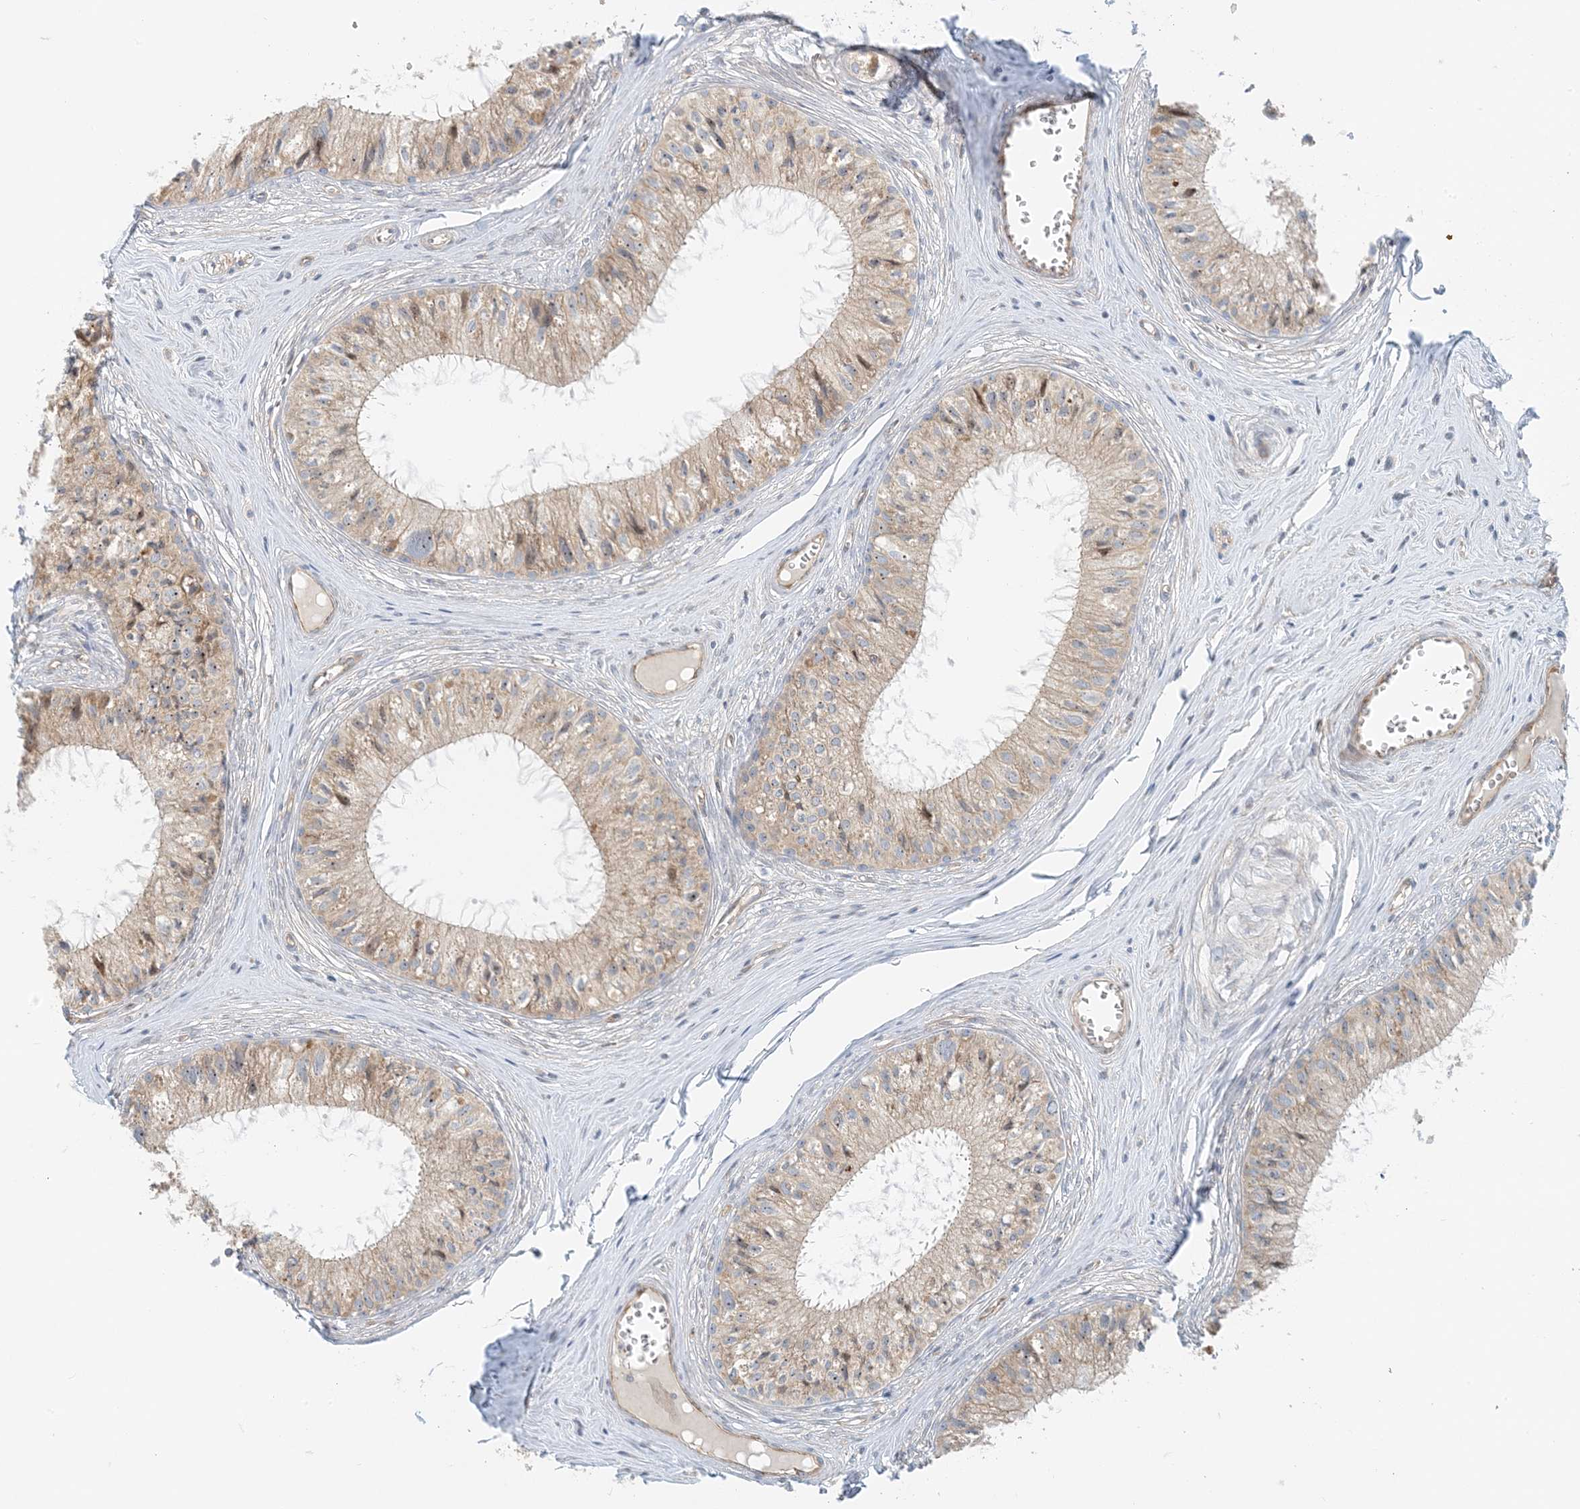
{"staining": {"intensity": "moderate", "quantity": ">75%", "location": "cytoplasmic/membranous"}, "tissue": "epididymis", "cell_type": "Glandular cells", "image_type": "normal", "snomed": [{"axis": "morphology", "description": "Normal tissue, NOS"}, {"axis": "topography", "description": "Epididymis"}], "caption": "Immunohistochemistry histopathology image of benign epididymis: human epididymis stained using IHC displays medium levels of moderate protein expression localized specifically in the cytoplasmic/membranous of glandular cells, appearing as a cytoplasmic/membranous brown color.", "gene": "MYL5", "patient": {"sex": "male", "age": 36}}